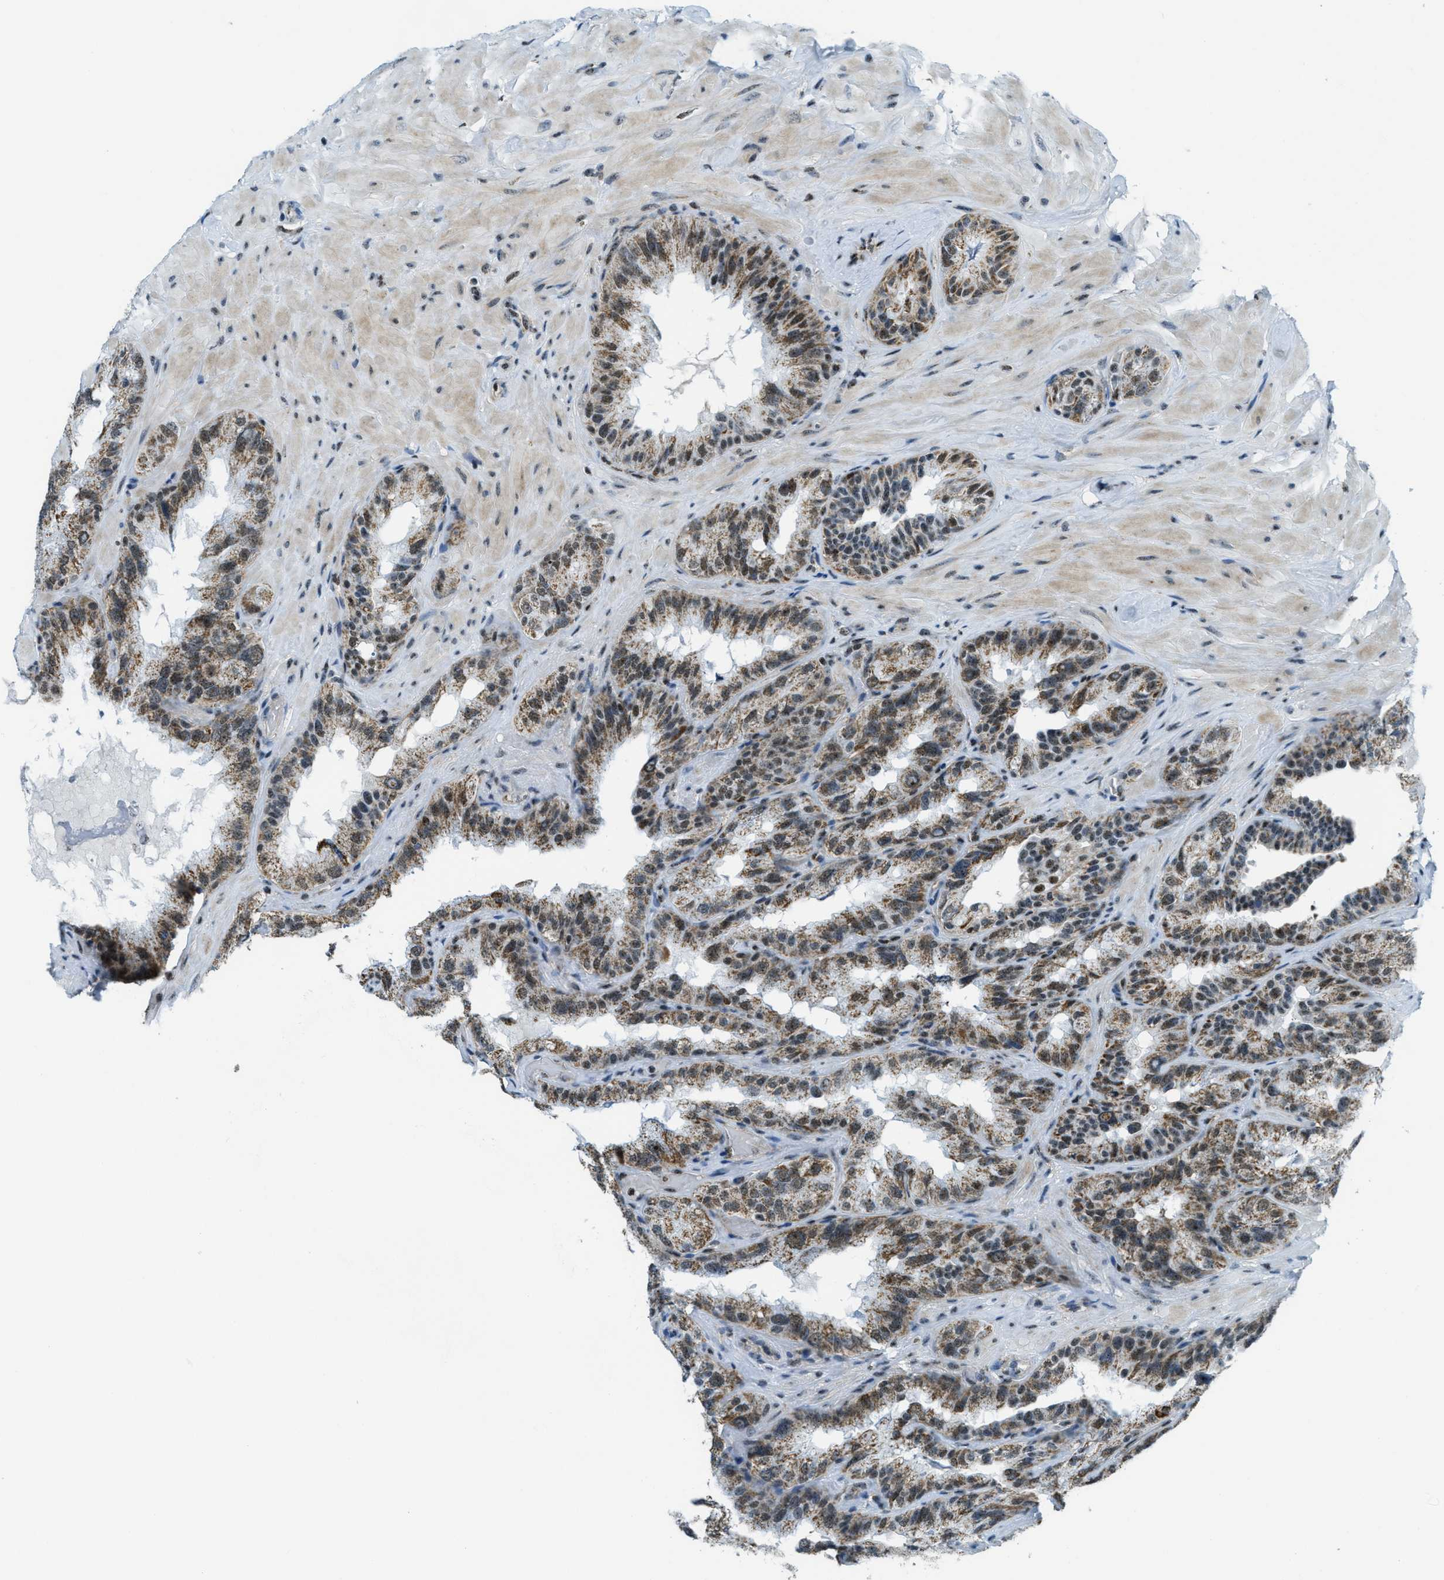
{"staining": {"intensity": "strong", "quantity": ">75%", "location": "cytoplasmic/membranous,nuclear"}, "tissue": "seminal vesicle", "cell_type": "Glandular cells", "image_type": "normal", "snomed": [{"axis": "morphology", "description": "Normal tissue, NOS"}, {"axis": "topography", "description": "Seminal veicle"}], "caption": "Protein expression analysis of unremarkable seminal vesicle displays strong cytoplasmic/membranous,nuclear staining in approximately >75% of glandular cells.", "gene": "SP100", "patient": {"sex": "male", "age": 68}}